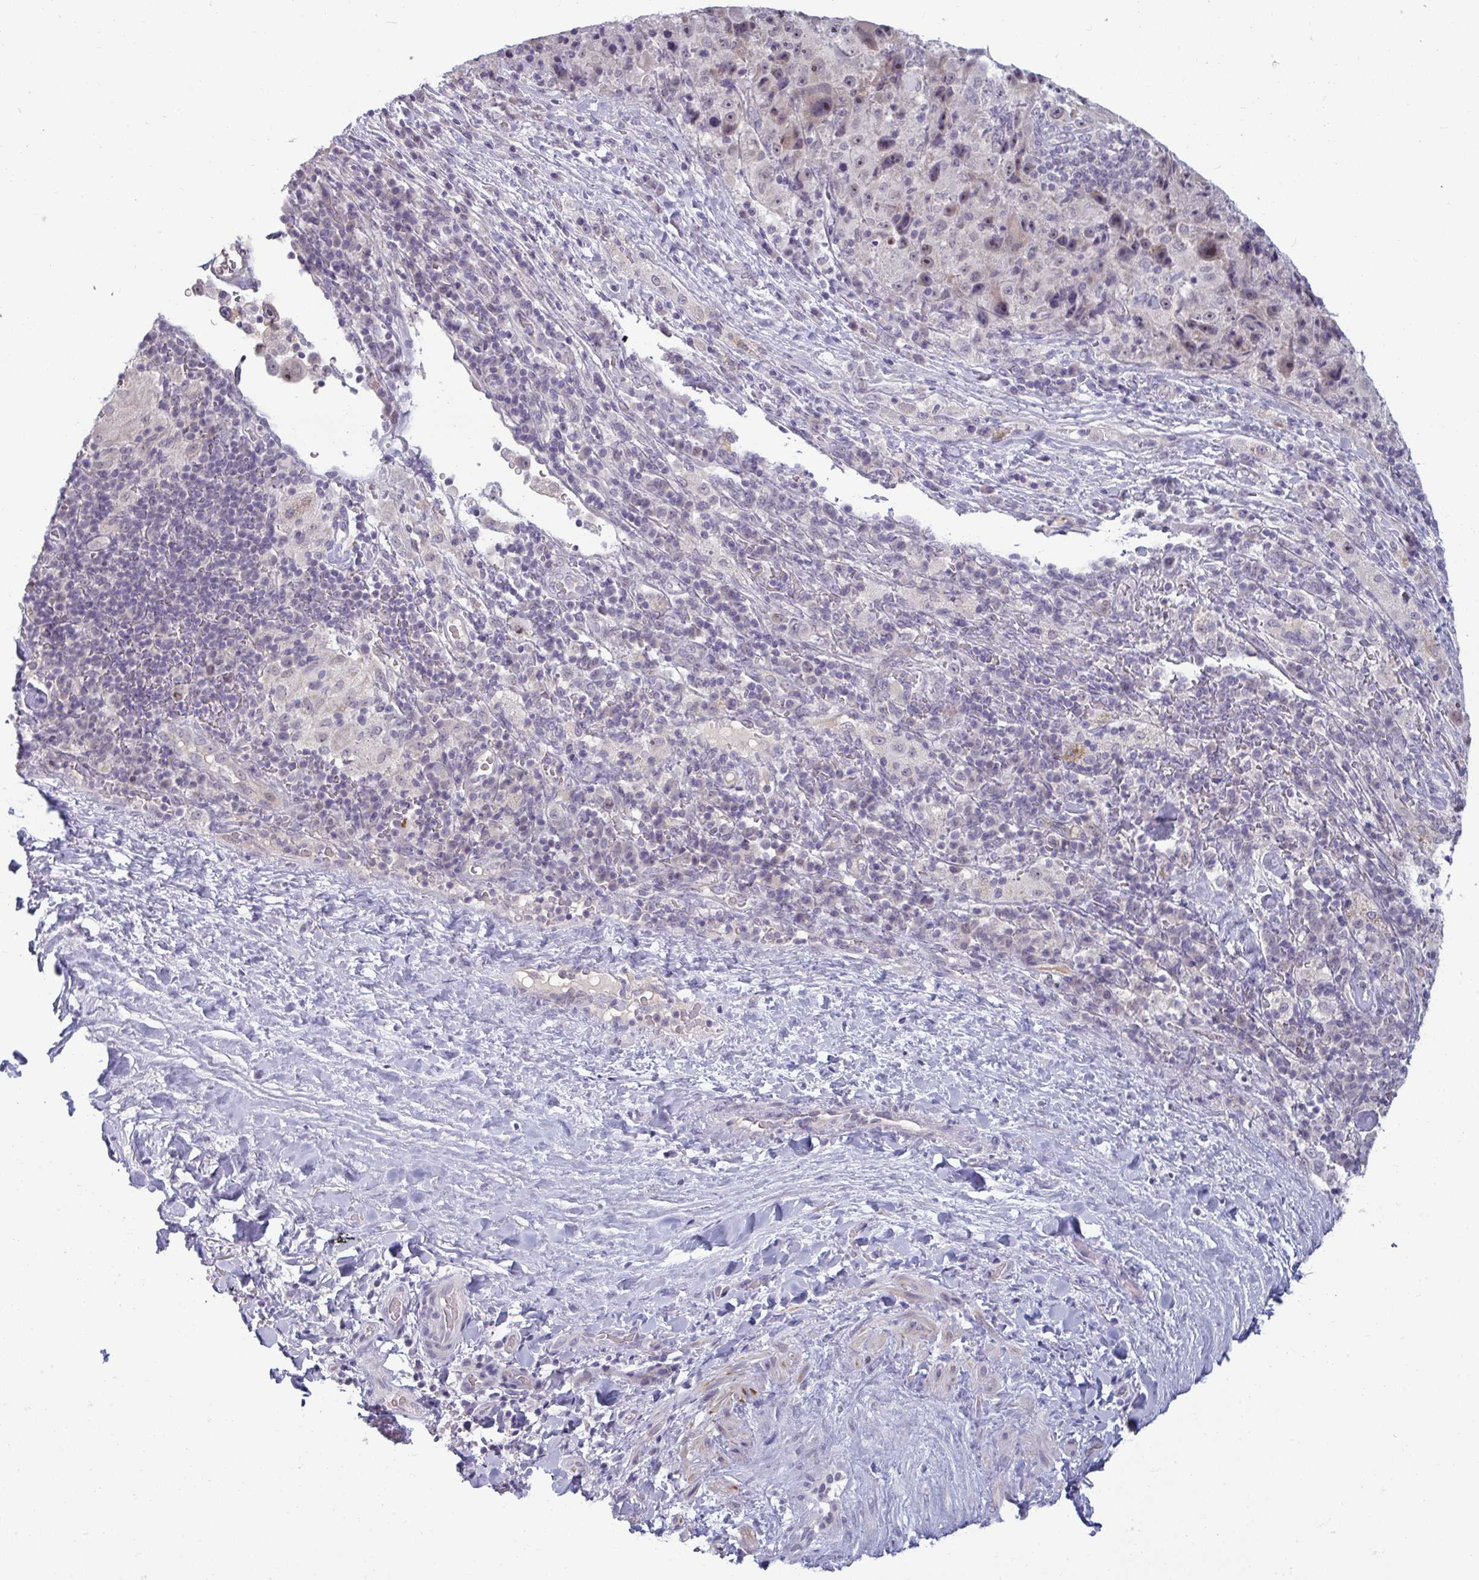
{"staining": {"intensity": "weak", "quantity": "25%-75%", "location": "nuclear"}, "tissue": "melanoma", "cell_type": "Tumor cells", "image_type": "cancer", "snomed": [{"axis": "morphology", "description": "Malignant melanoma, Metastatic site"}, {"axis": "topography", "description": "Lymph node"}], "caption": "Immunohistochemical staining of human malignant melanoma (metastatic site) demonstrates weak nuclear protein staining in approximately 25%-75% of tumor cells. (DAB IHC with brightfield microscopy, high magnification).", "gene": "RNASEH1", "patient": {"sex": "male", "age": 62}}